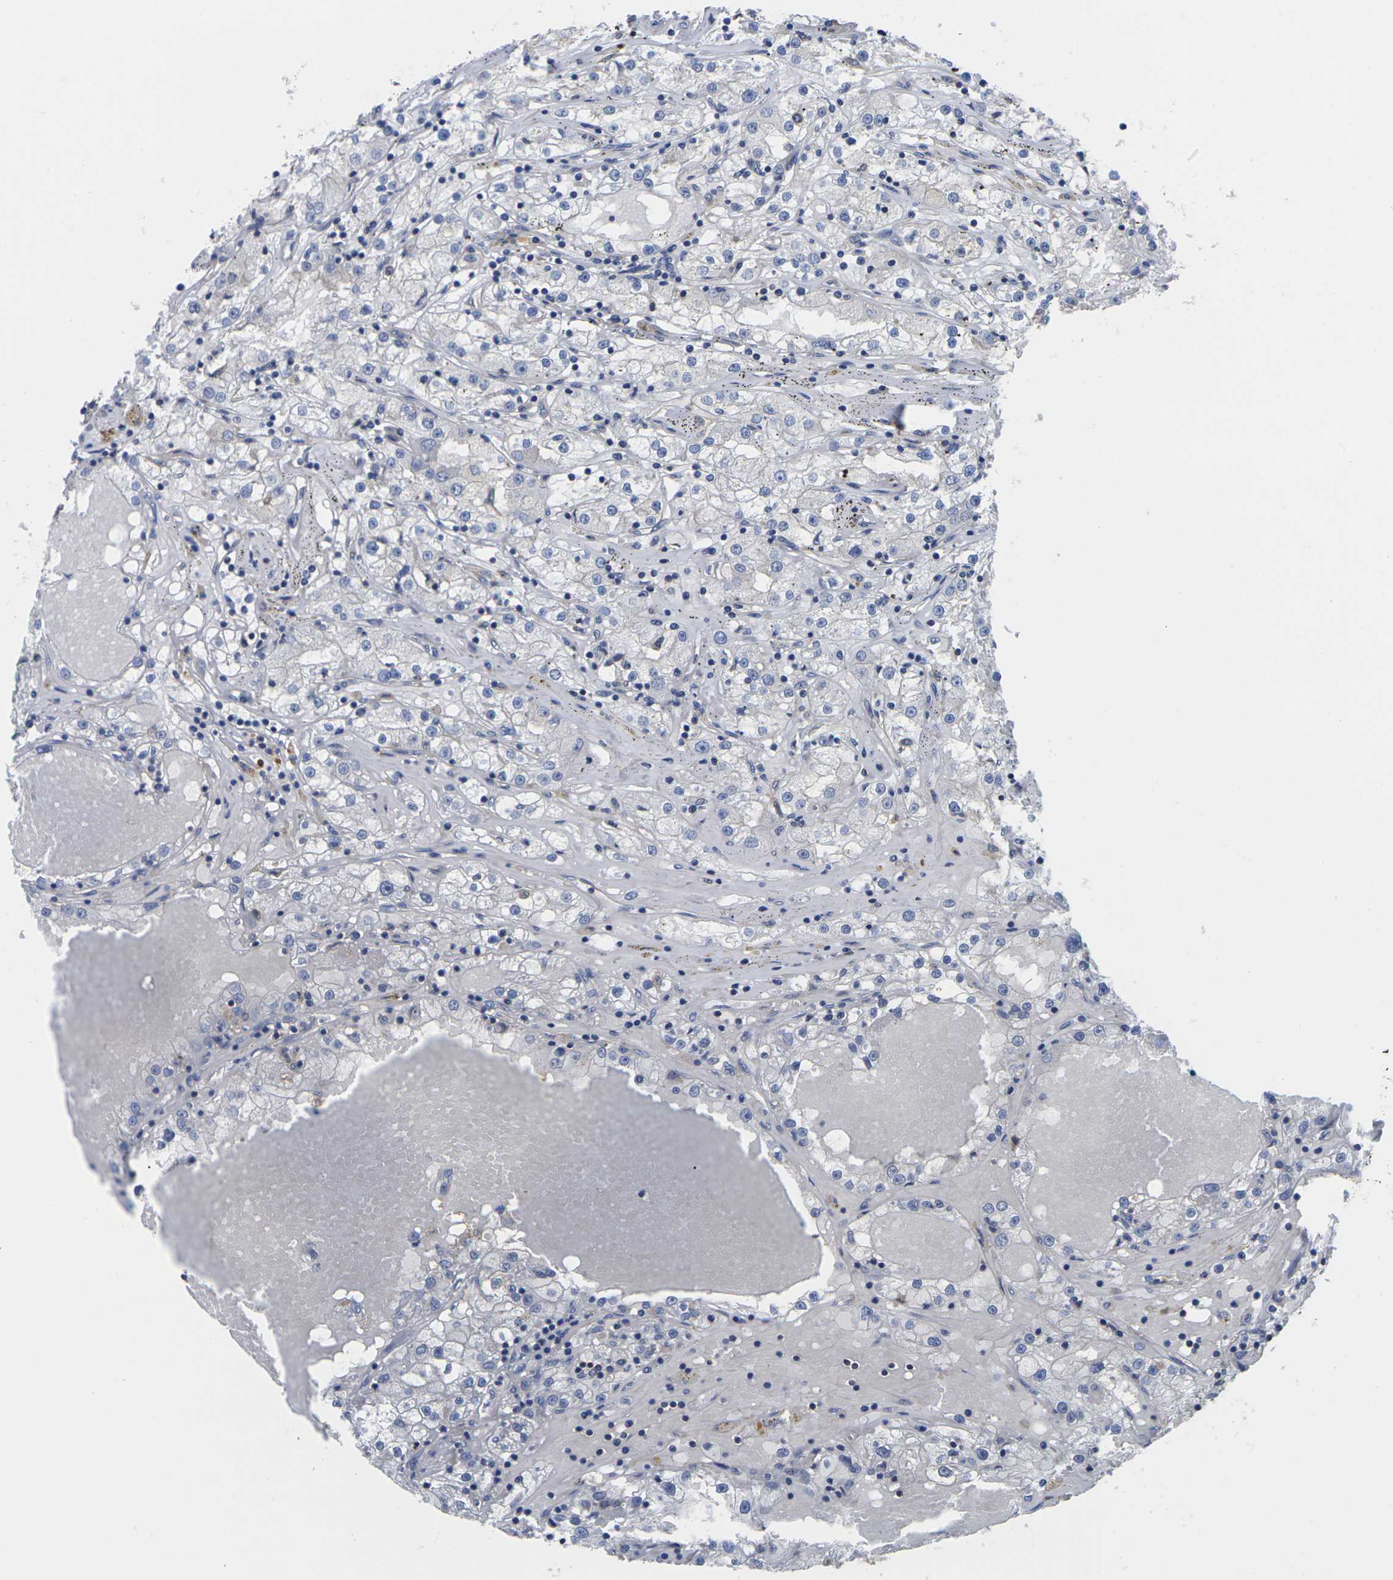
{"staining": {"intensity": "negative", "quantity": "none", "location": "none"}, "tissue": "renal cancer", "cell_type": "Tumor cells", "image_type": "cancer", "snomed": [{"axis": "morphology", "description": "Adenocarcinoma, NOS"}, {"axis": "topography", "description": "Kidney"}], "caption": "Immunohistochemistry image of neoplastic tissue: renal cancer stained with DAB shows no significant protein positivity in tumor cells.", "gene": "TMCC2", "patient": {"sex": "male", "age": 56}}